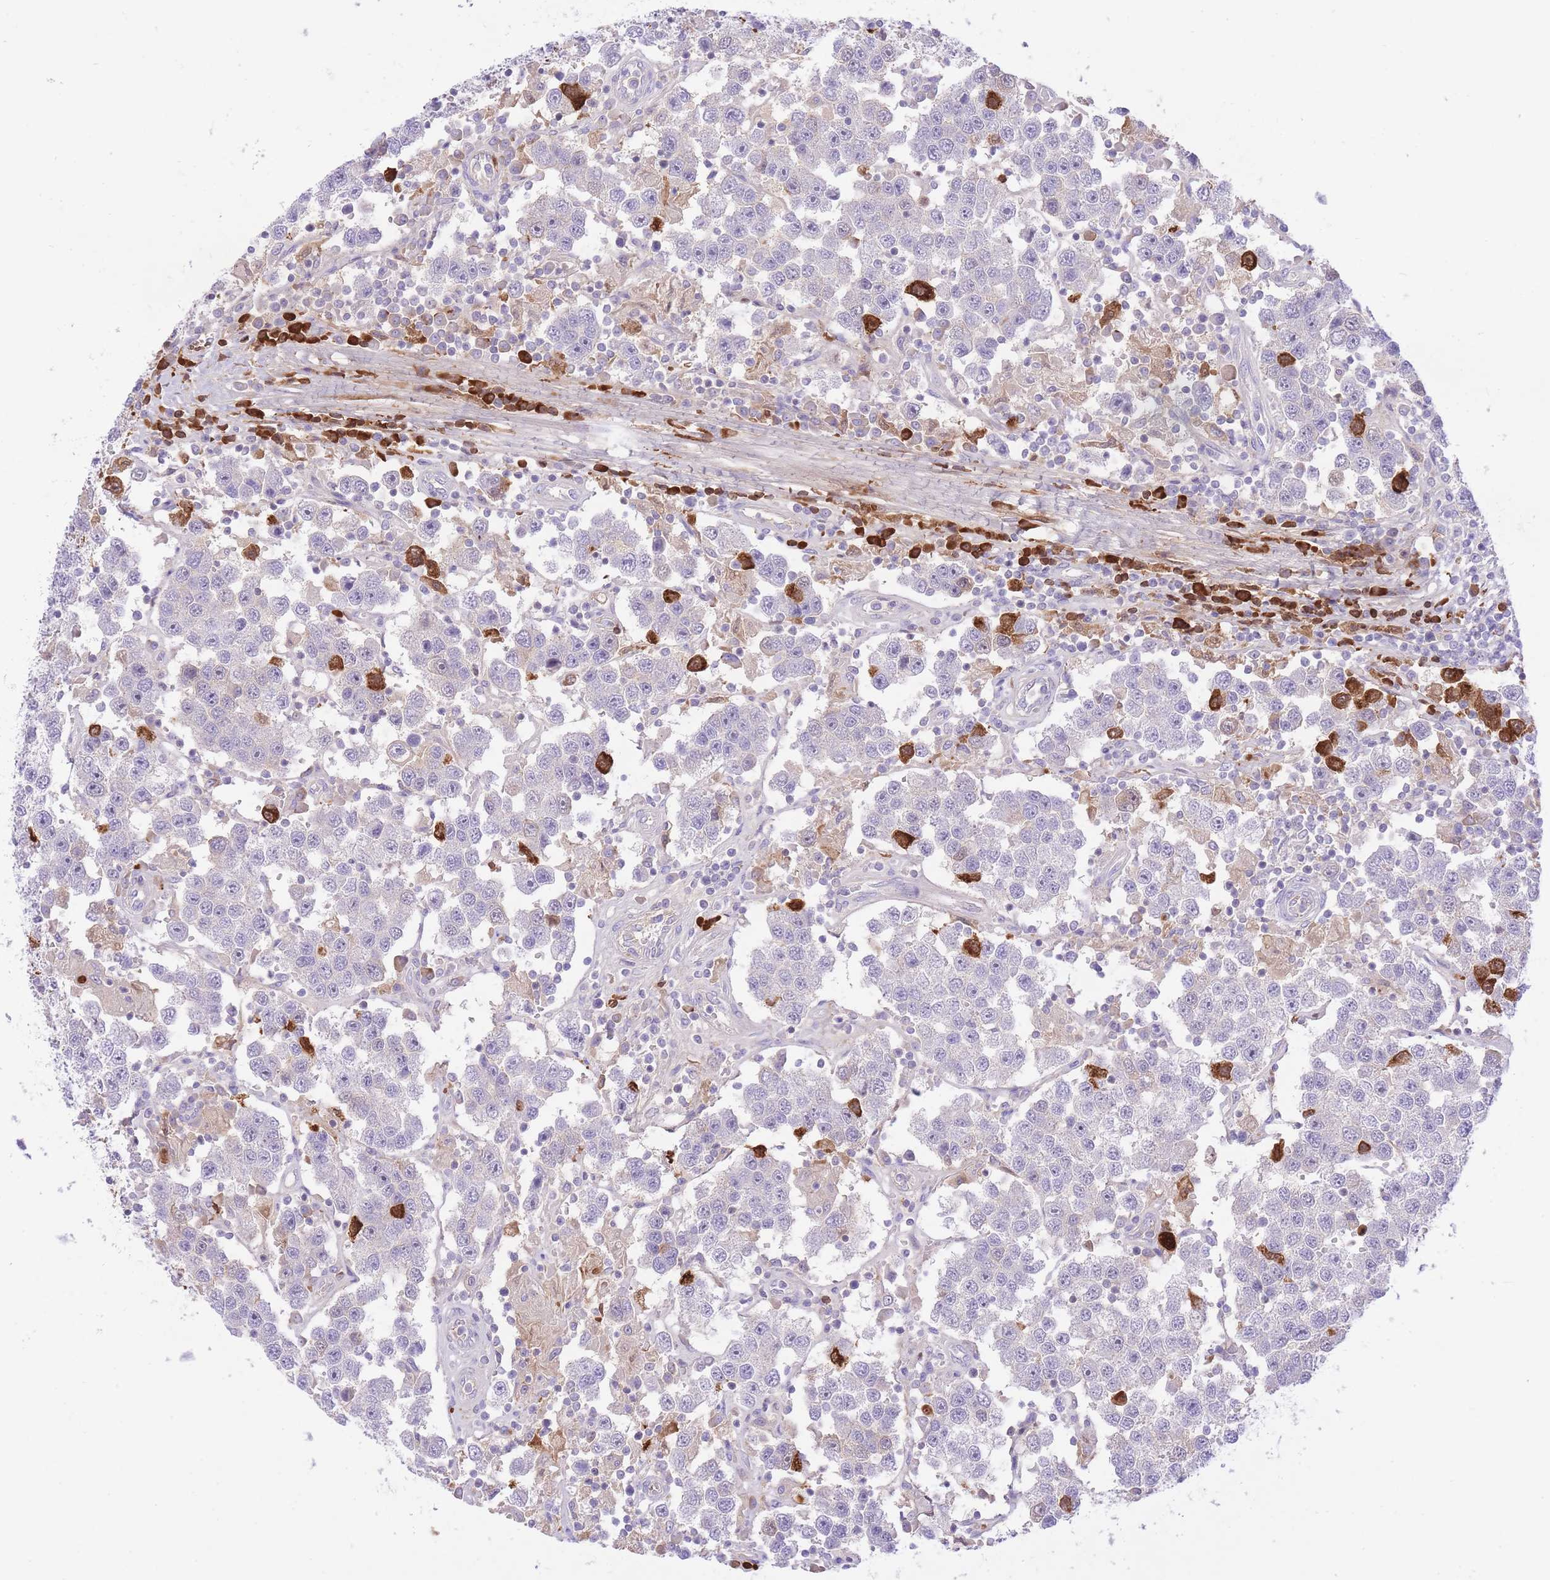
{"staining": {"intensity": "strong", "quantity": "<25%", "location": "cytoplasmic/membranous"}, "tissue": "testis cancer", "cell_type": "Tumor cells", "image_type": "cancer", "snomed": [{"axis": "morphology", "description": "Seminoma, NOS"}, {"axis": "topography", "description": "Testis"}], "caption": "IHC micrograph of neoplastic tissue: human testis cancer stained using immunohistochemistry (IHC) exhibits medium levels of strong protein expression localized specifically in the cytoplasmic/membranous of tumor cells, appearing as a cytoplasmic/membranous brown color.", "gene": "HRG", "patient": {"sex": "male", "age": 37}}